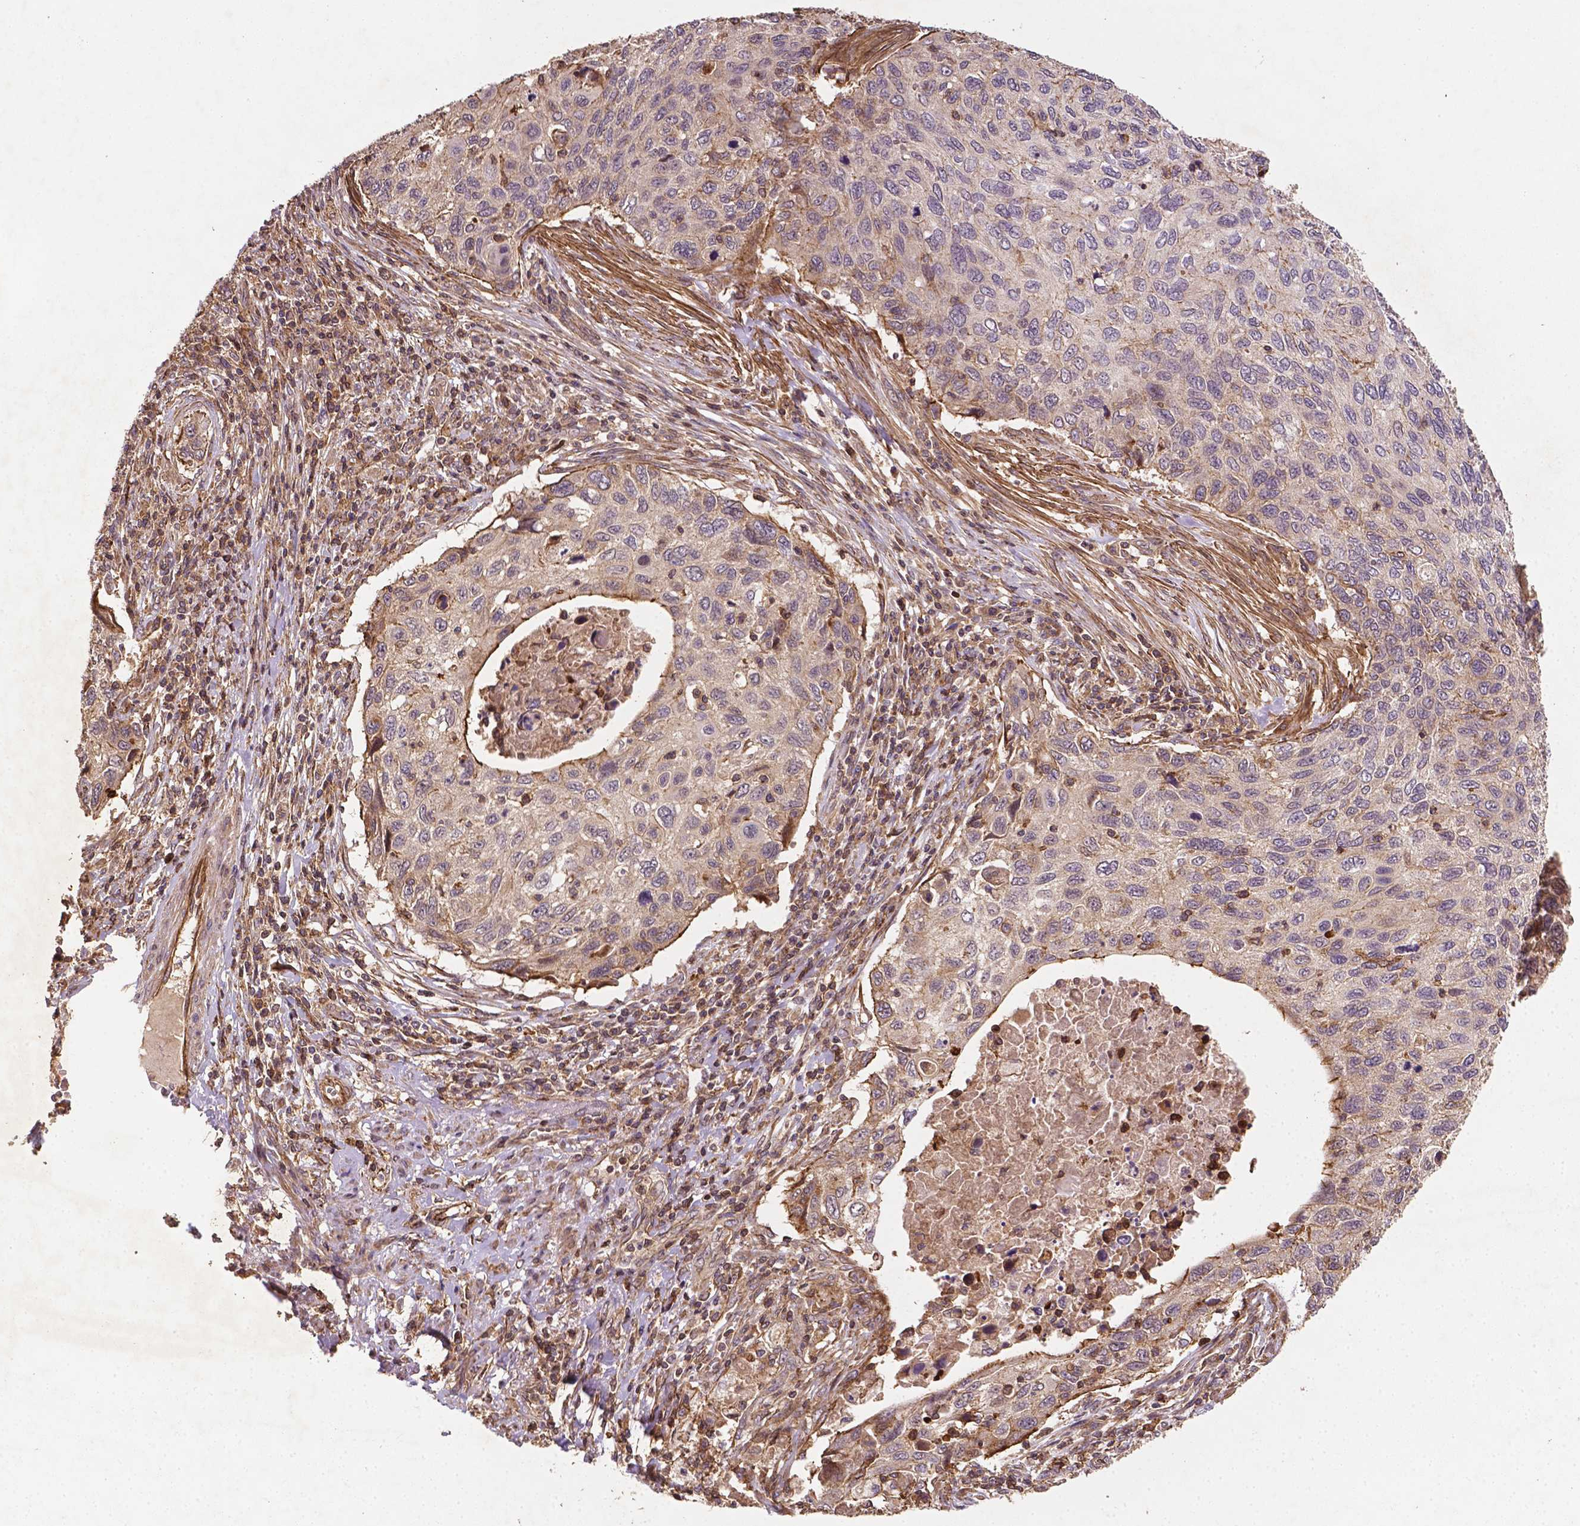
{"staining": {"intensity": "negative", "quantity": "none", "location": "none"}, "tissue": "cervical cancer", "cell_type": "Tumor cells", "image_type": "cancer", "snomed": [{"axis": "morphology", "description": "Squamous cell carcinoma, NOS"}, {"axis": "topography", "description": "Cervix"}], "caption": "This micrograph is of cervical squamous cell carcinoma stained with immunohistochemistry to label a protein in brown with the nuclei are counter-stained blue. There is no staining in tumor cells.", "gene": "ZMYND19", "patient": {"sex": "female", "age": 70}}